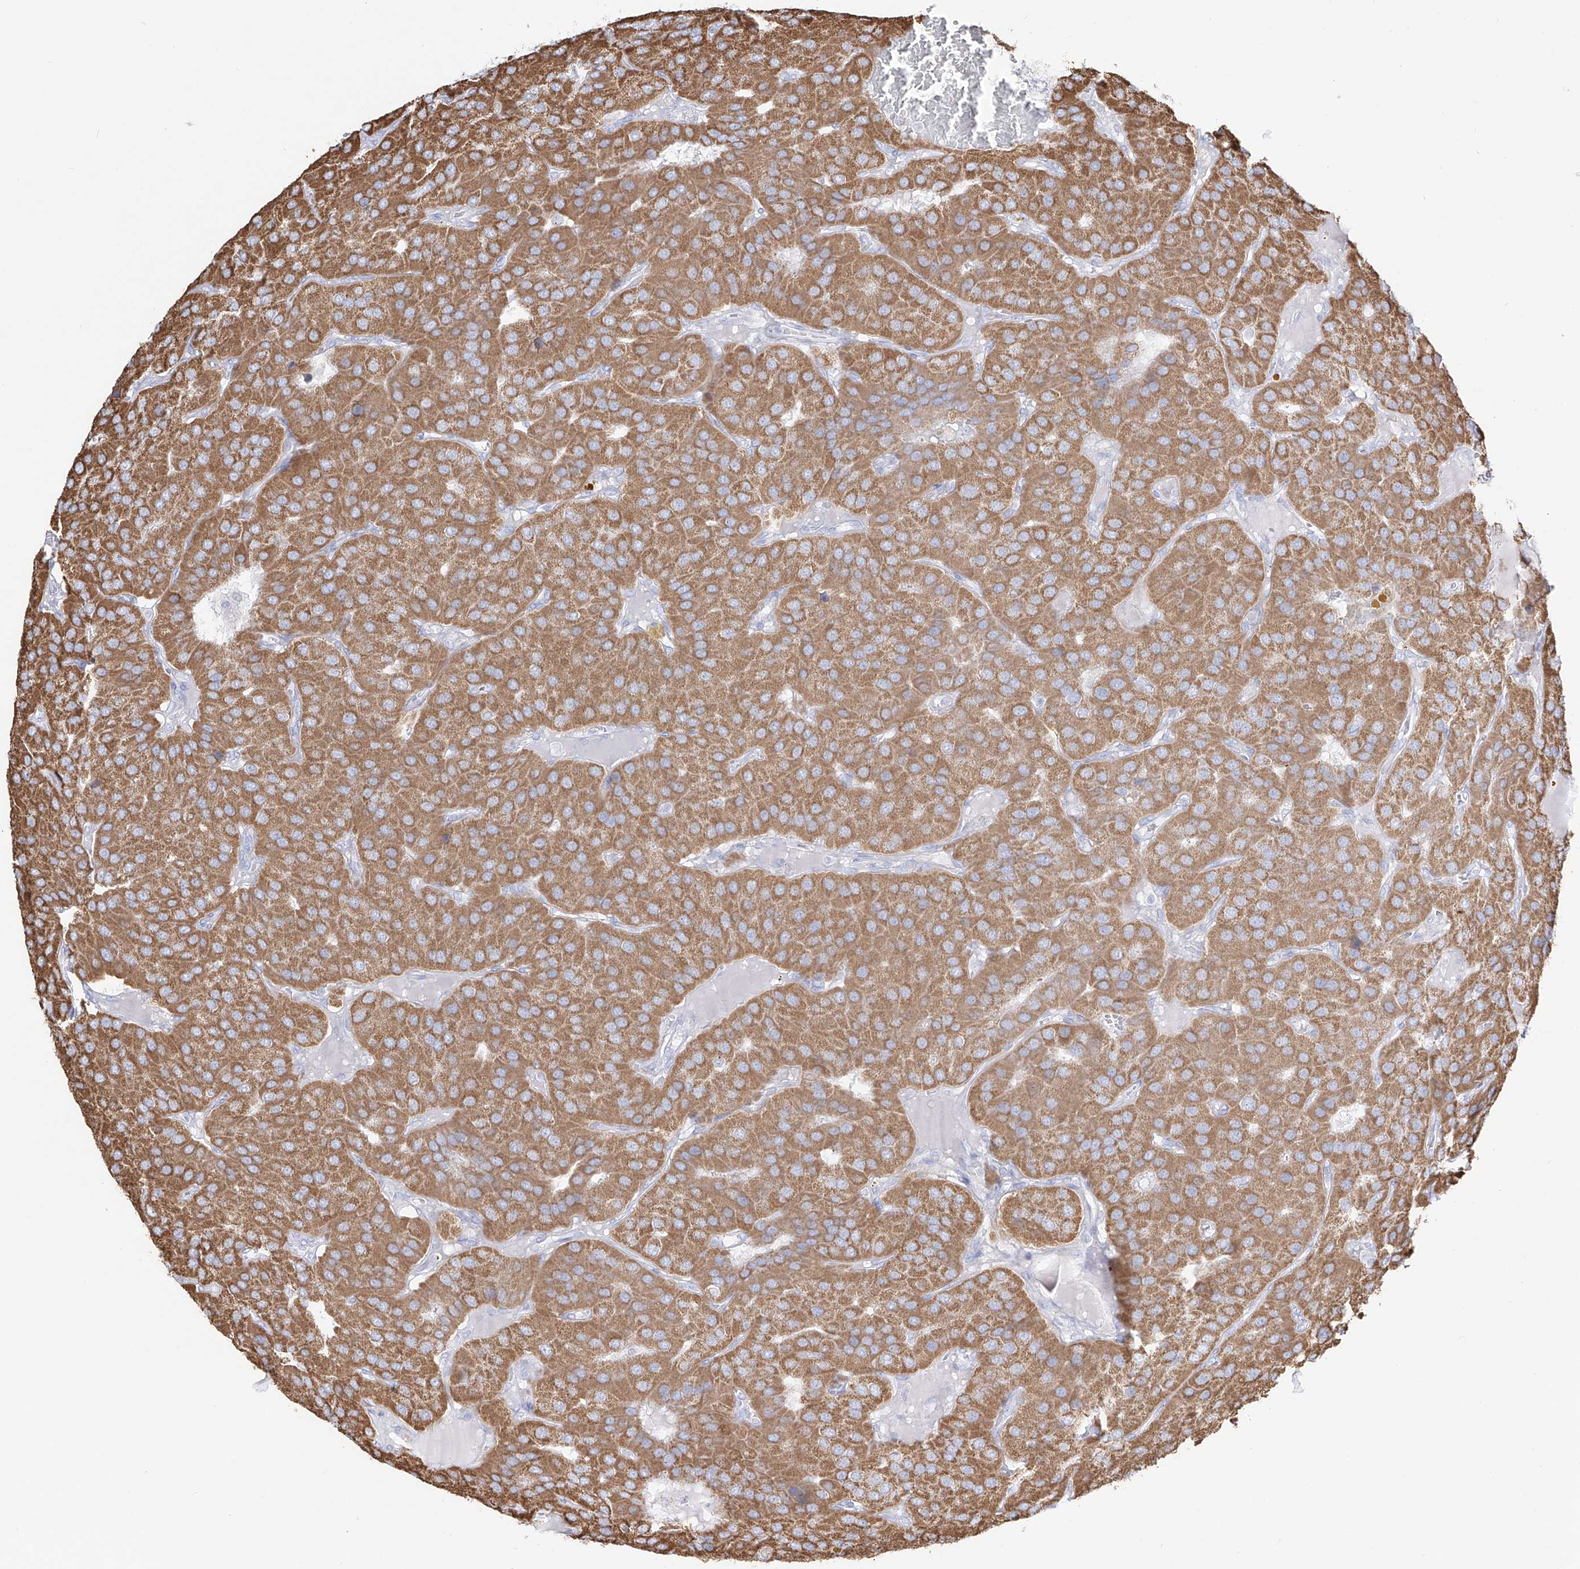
{"staining": {"intensity": "moderate", "quantity": ">75%", "location": "cytoplasmic/membranous"}, "tissue": "parathyroid gland", "cell_type": "Glandular cells", "image_type": "normal", "snomed": [{"axis": "morphology", "description": "Normal tissue, NOS"}, {"axis": "morphology", "description": "Adenoma, NOS"}, {"axis": "topography", "description": "Parathyroid gland"}], "caption": "Glandular cells exhibit moderate cytoplasmic/membranous staining in about >75% of cells in unremarkable parathyroid gland. The protein of interest is shown in brown color, while the nuclei are stained blue.", "gene": "RCHY1", "patient": {"sex": "female", "age": 86}}